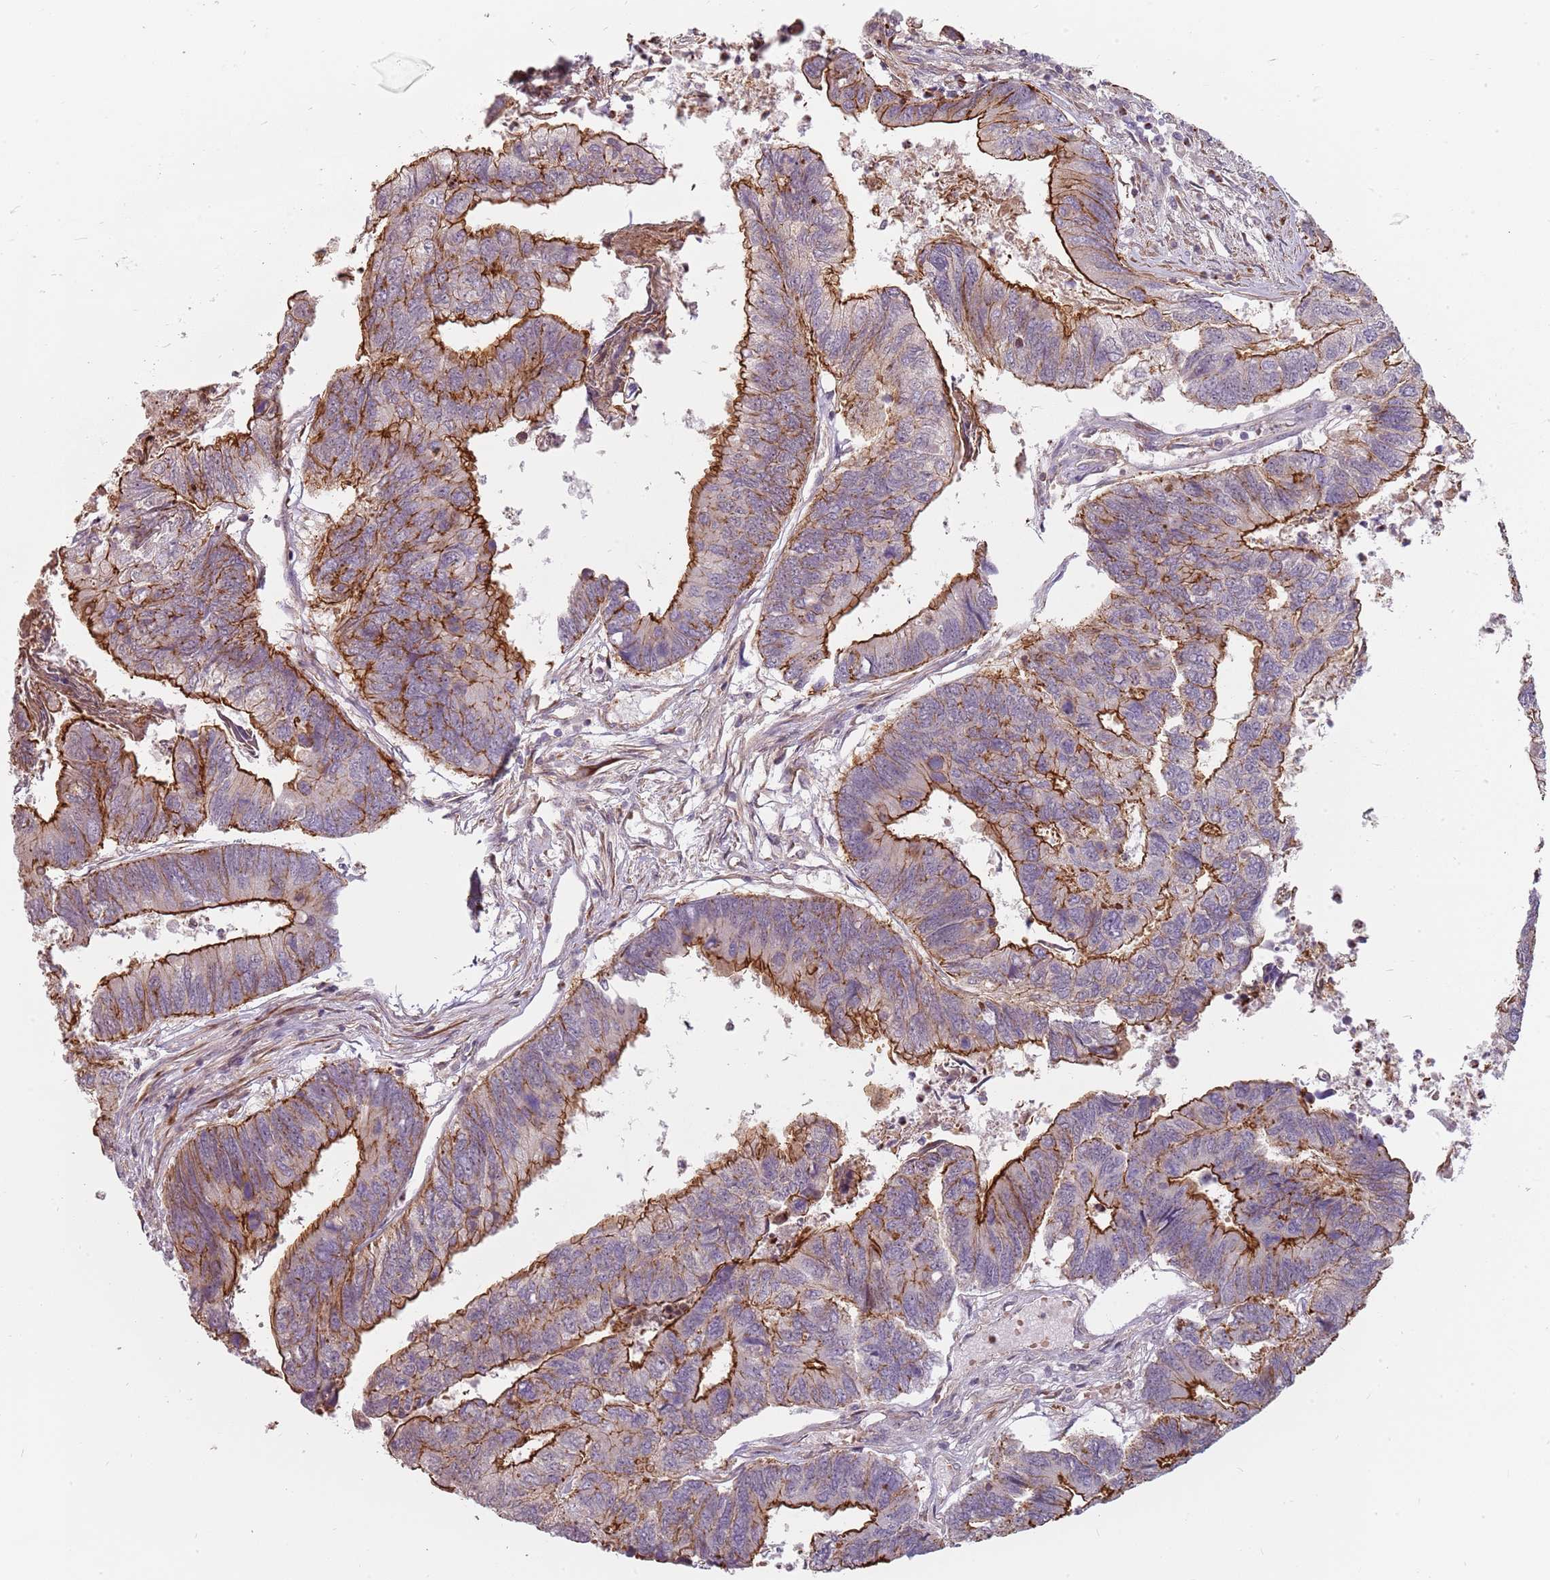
{"staining": {"intensity": "strong", "quantity": "25%-75%", "location": "cytoplasmic/membranous"}, "tissue": "colorectal cancer", "cell_type": "Tumor cells", "image_type": "cancer", "snomed": [{"axis": "morphology", "description": "Adenocarcinoma, NOS"}, {"axis": "topography", "description": "Colon"}], "caption": "Adenocarcinoma (colorectal) stained for a protein shows strong cytoplasmic/membranous positivity in tumor cells.", "gene": "PPP1R14C", "patient": {"sex": "female", "age": 67}}